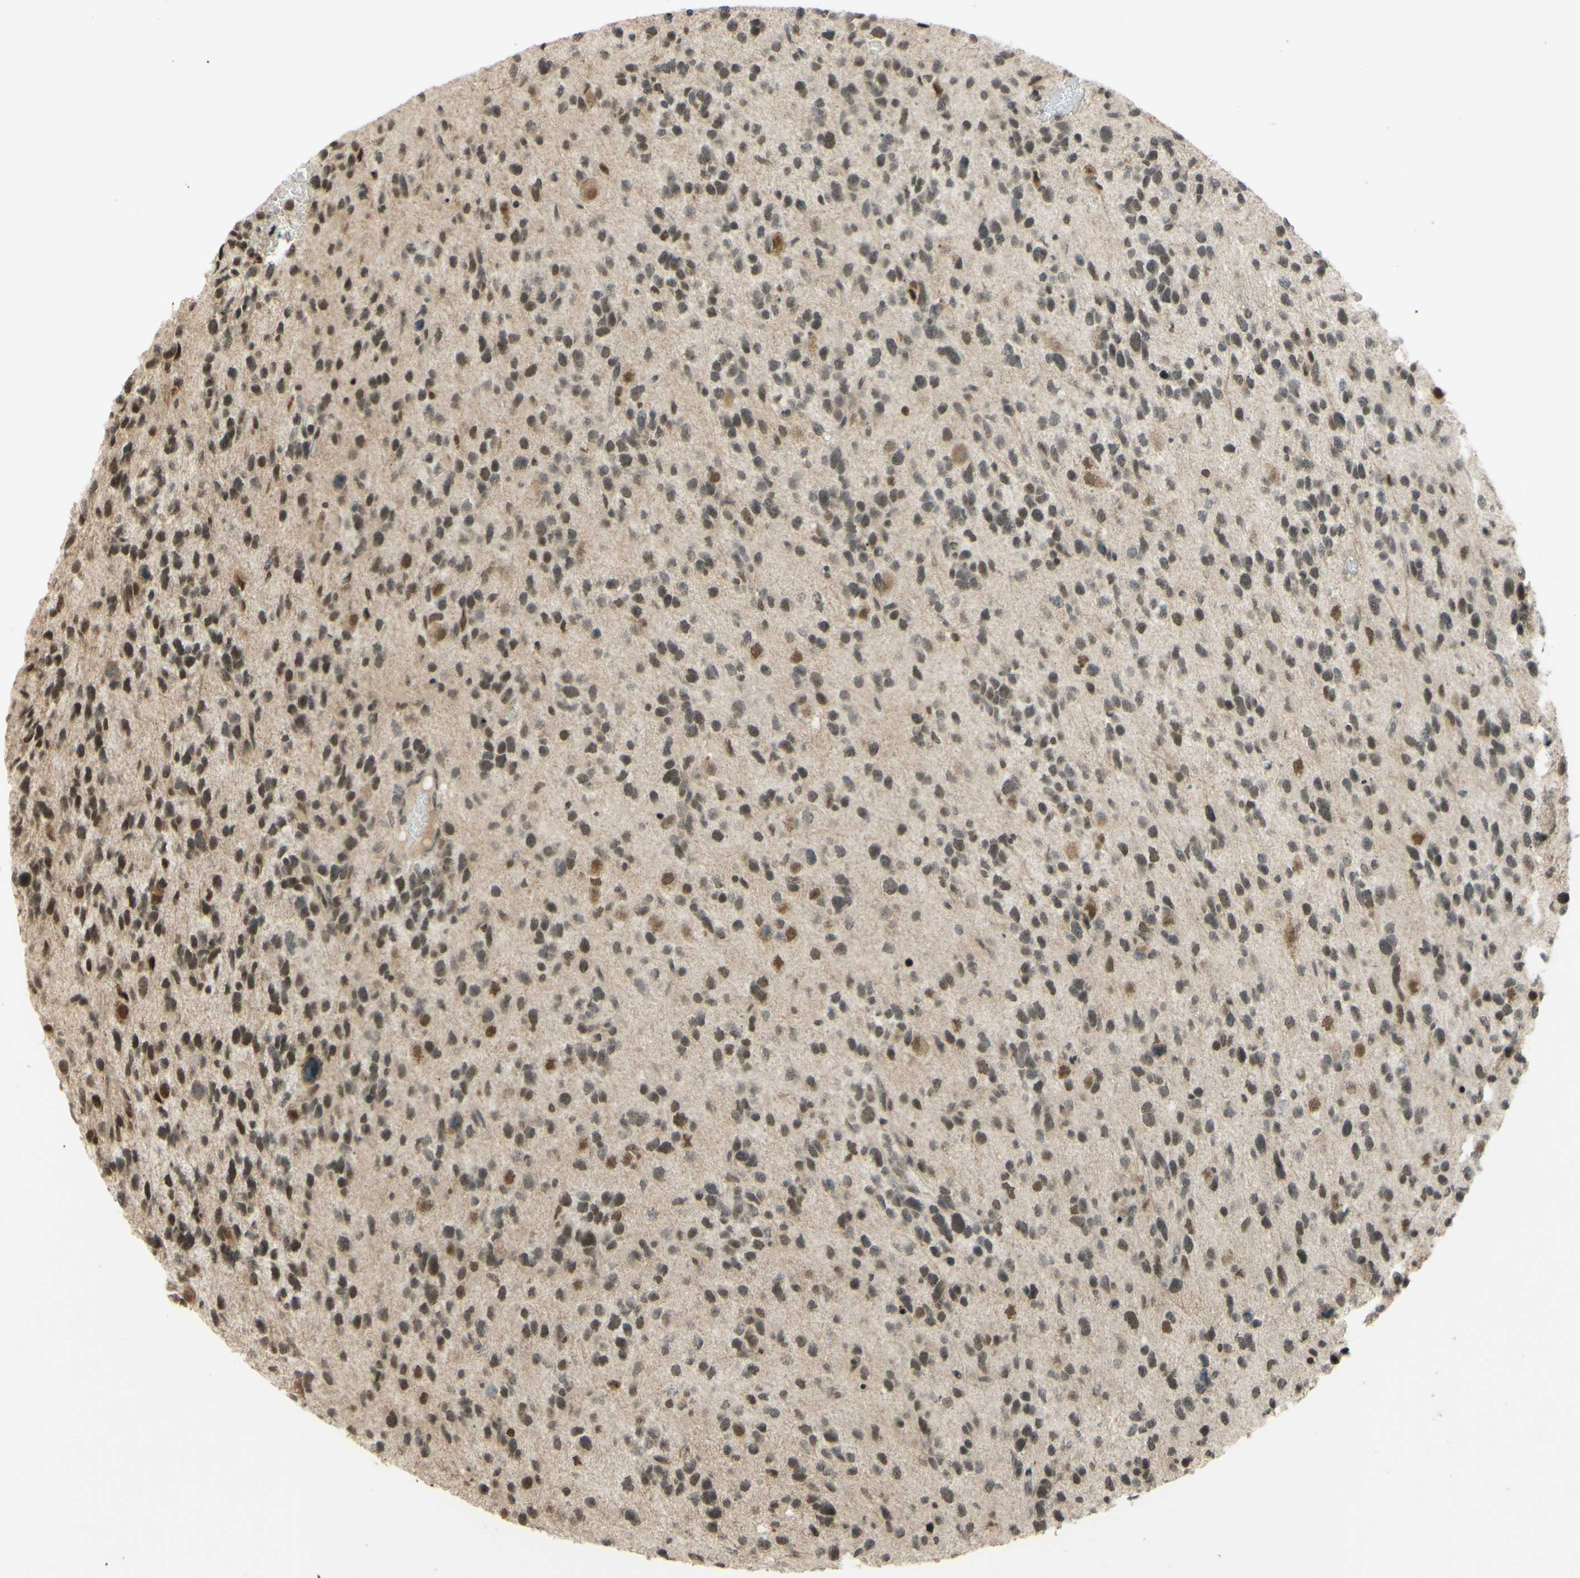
{"staining": {"intensity": "weak", "quantity": ">75%", "location": "nuclear"}, "tissue": "glioma", "cell_type": "Tumor cells", "image_type": "cancer", "snomed": [{"axis": "morphology", "description": "Glioma, malignant, High grade"}, {"axis": "topography", "description": "Brain"}], "caption": "Immunohistochemical staining of glioma exhibits weak nuclear protein staining in approximately >75% of tumor cells.", "gene": "SMARCB1", "patient": {"sex": "female", "age": 58}}